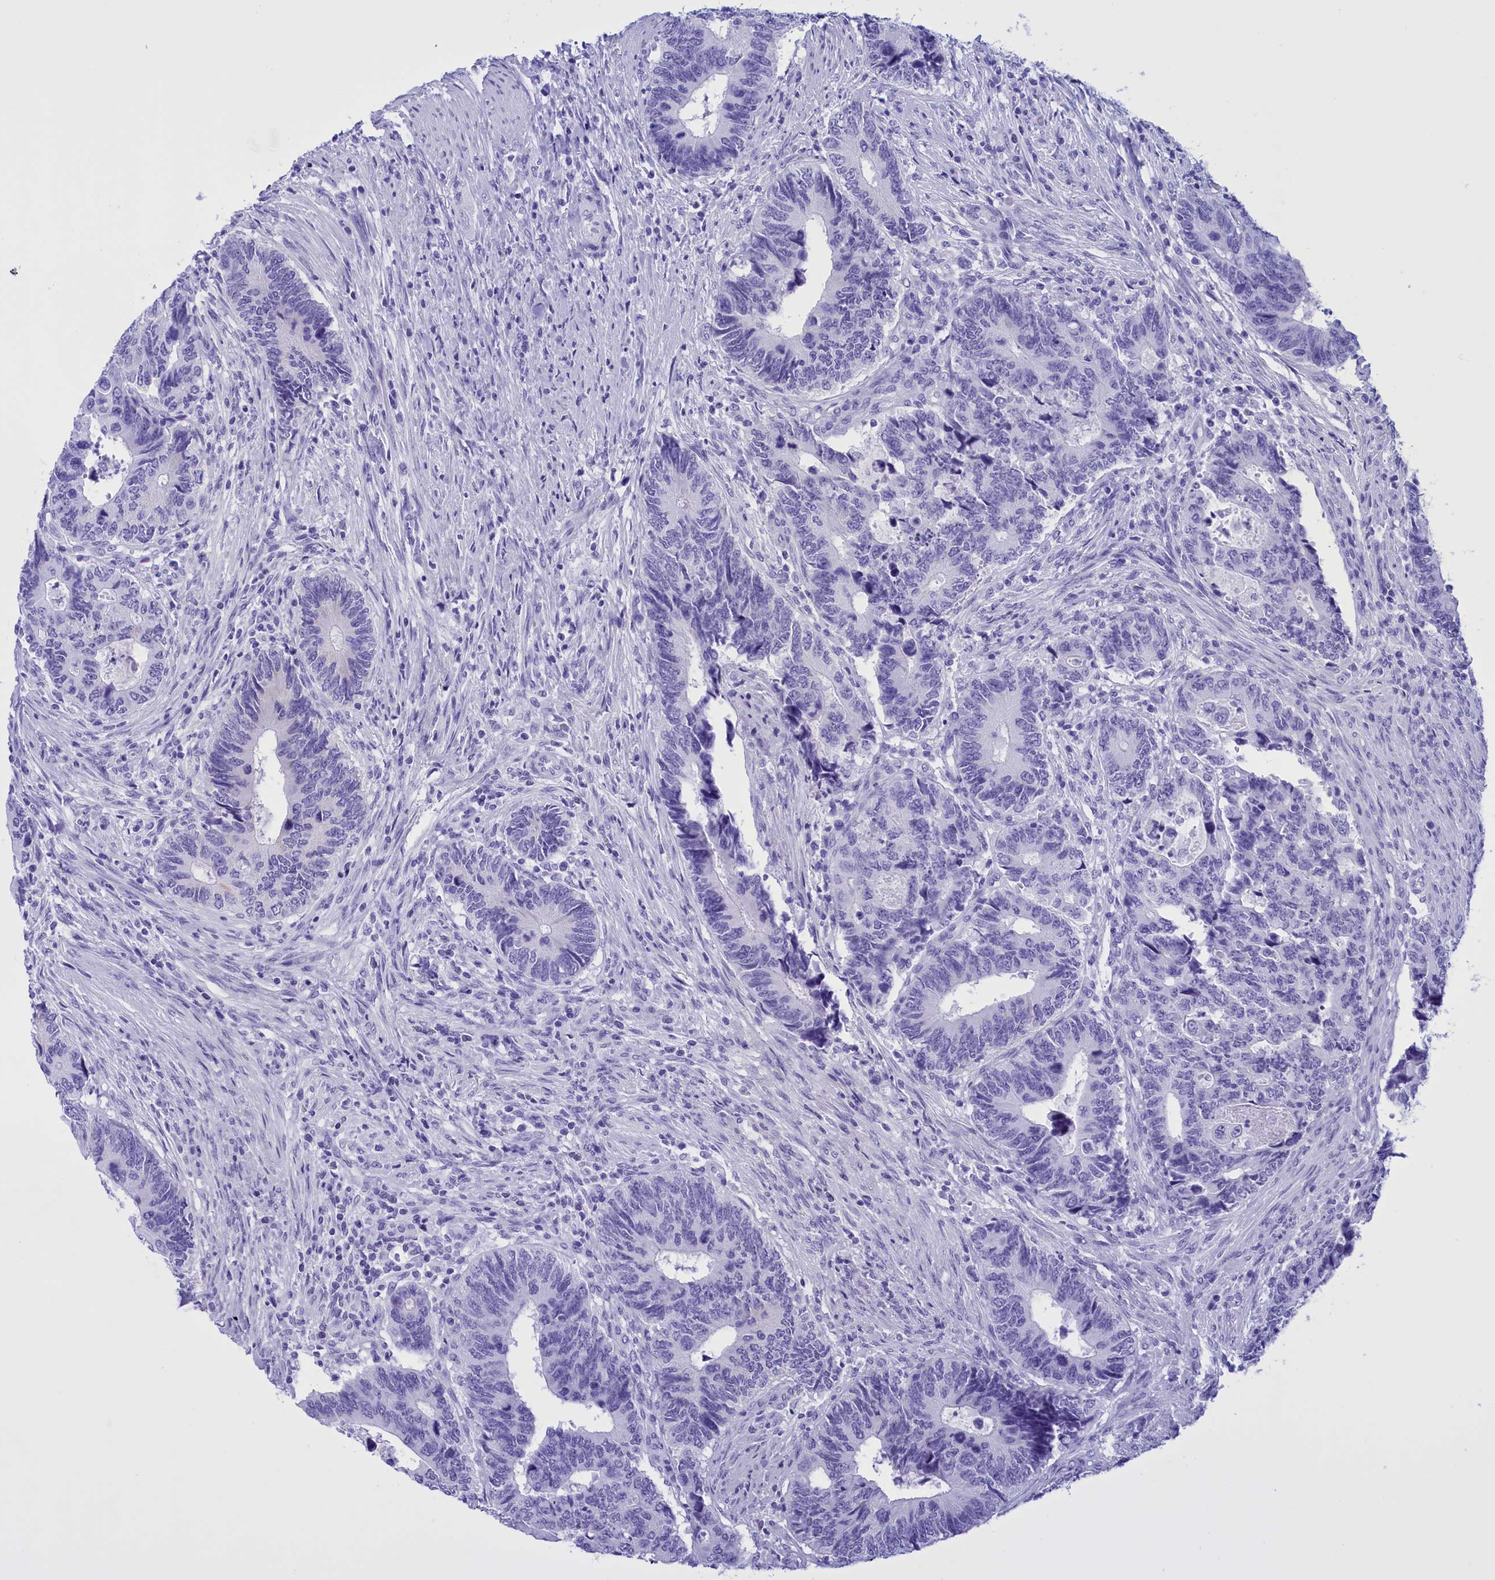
{"staining": {"intensity": "weak", "quantity": "<25%", "location": "cytoplasmic/membranous"}, "tissue": "colorectal cancer", "cell_type": "Tumor cells", "image_type": "cancer", "snomed": [{"axis": "morphology", "description": "Adenocarcinoma, NOS"}, {"axis": "topography", "description": "Colon"}], "caption": "This image is of adenocarcinoma (colorectal) stained with immunohistochemistry to label a protein in brown with the nuclei are counter-stained blue. There is no positivity in tumor cells.", "gene": "BRI3", "patient": {"sex": "male", "age": 87}}